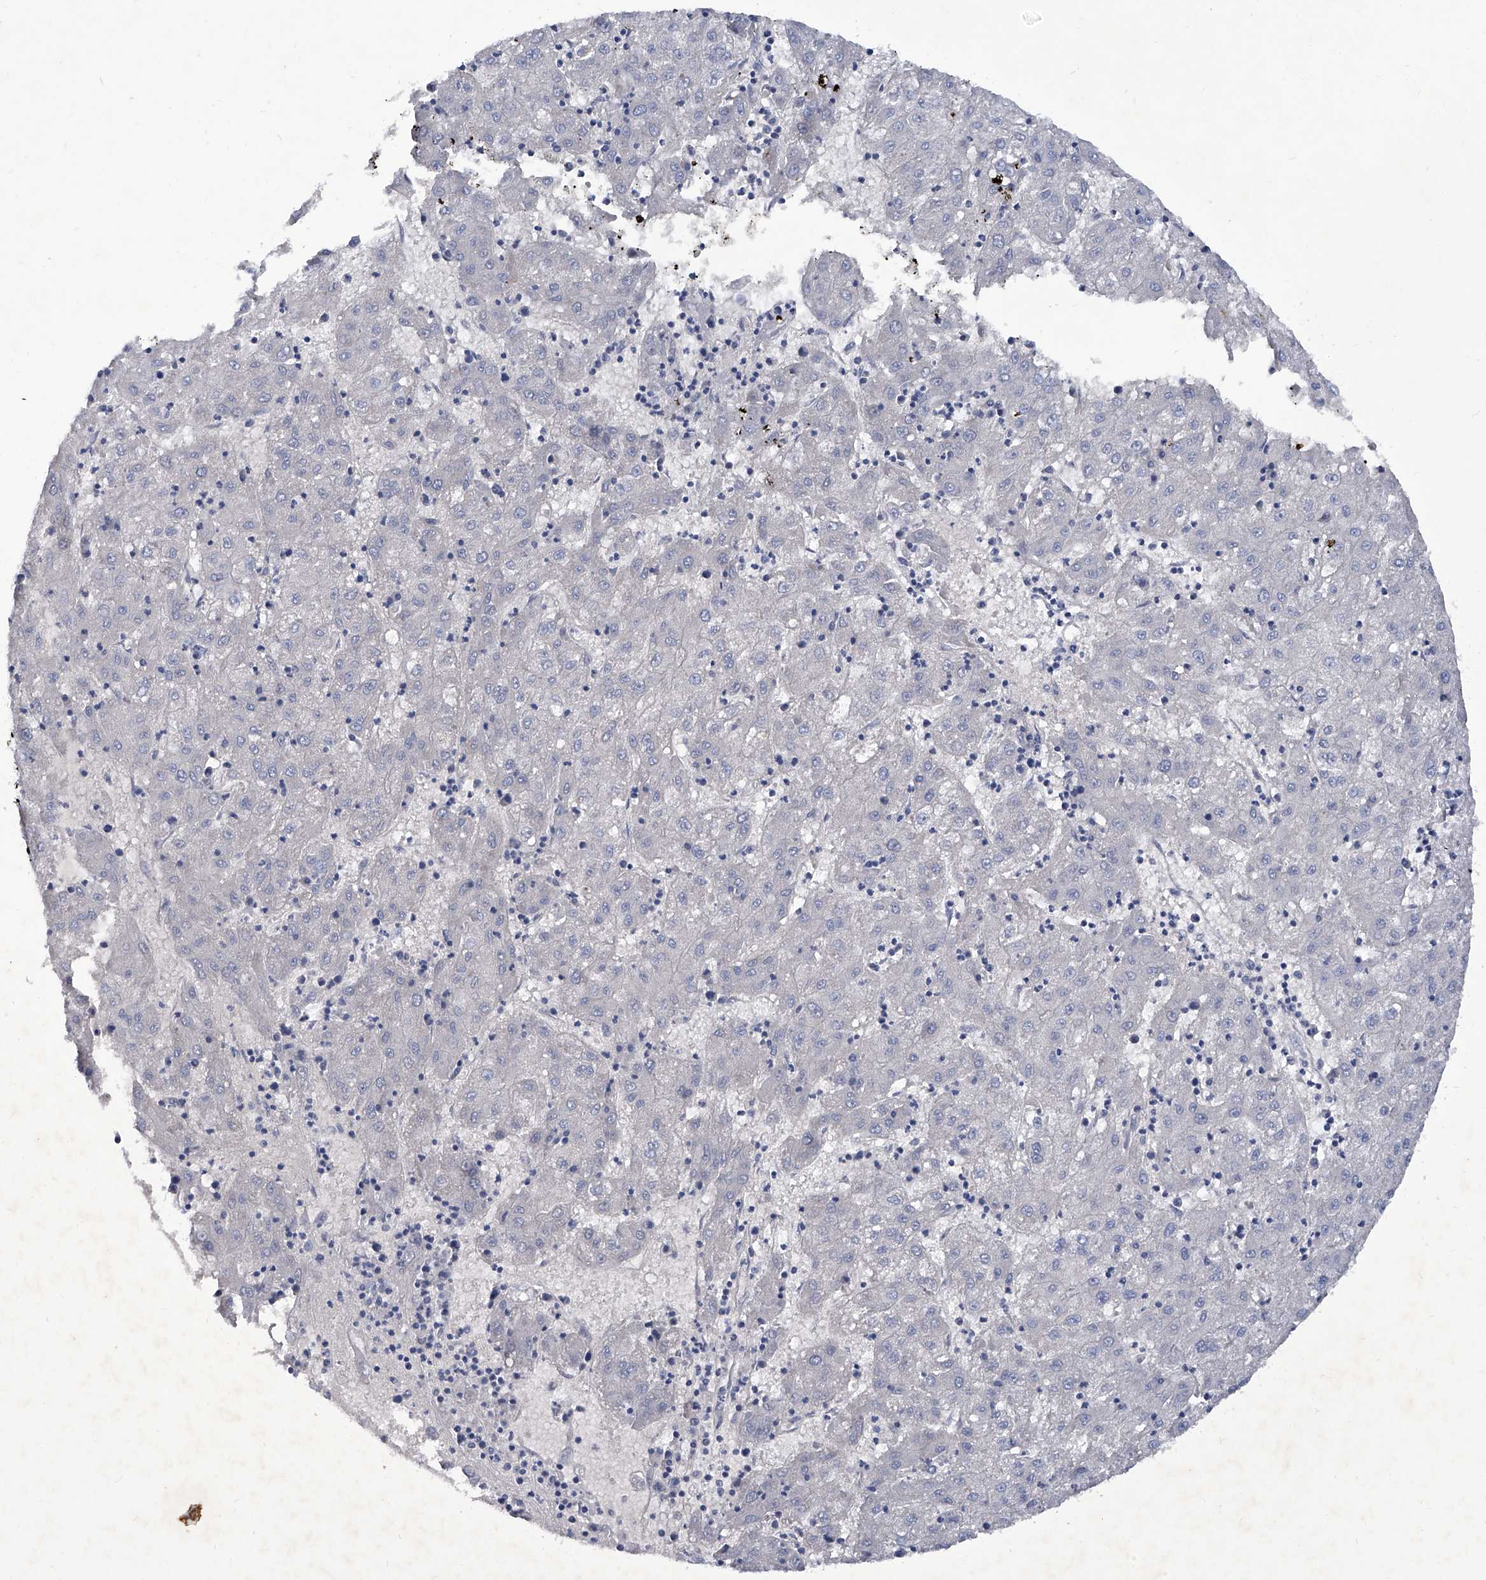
{"staining": {"intensity": "negative", "quantity": "none", "location": "none"}, "tissue": "liver cancer", "cell_type": "Tumor cells", "image_type": "cancer", "snomed": [{"axis": "morphology", "description": "Carcinoma, Hepatocellular, NOS"}, {"axis": "topography", "description": "Liver"}], "caption": "Protein analysis of hepatocellular carcinoma (liver) shows no significant staining in tumor cells. (Brightfield microscopy of DAB (3,3'-diaminobenzidine) immunohistochemistry at high magnification).", "gene": "KLHL17", "patient": {"sex": "male", "age": 72}}